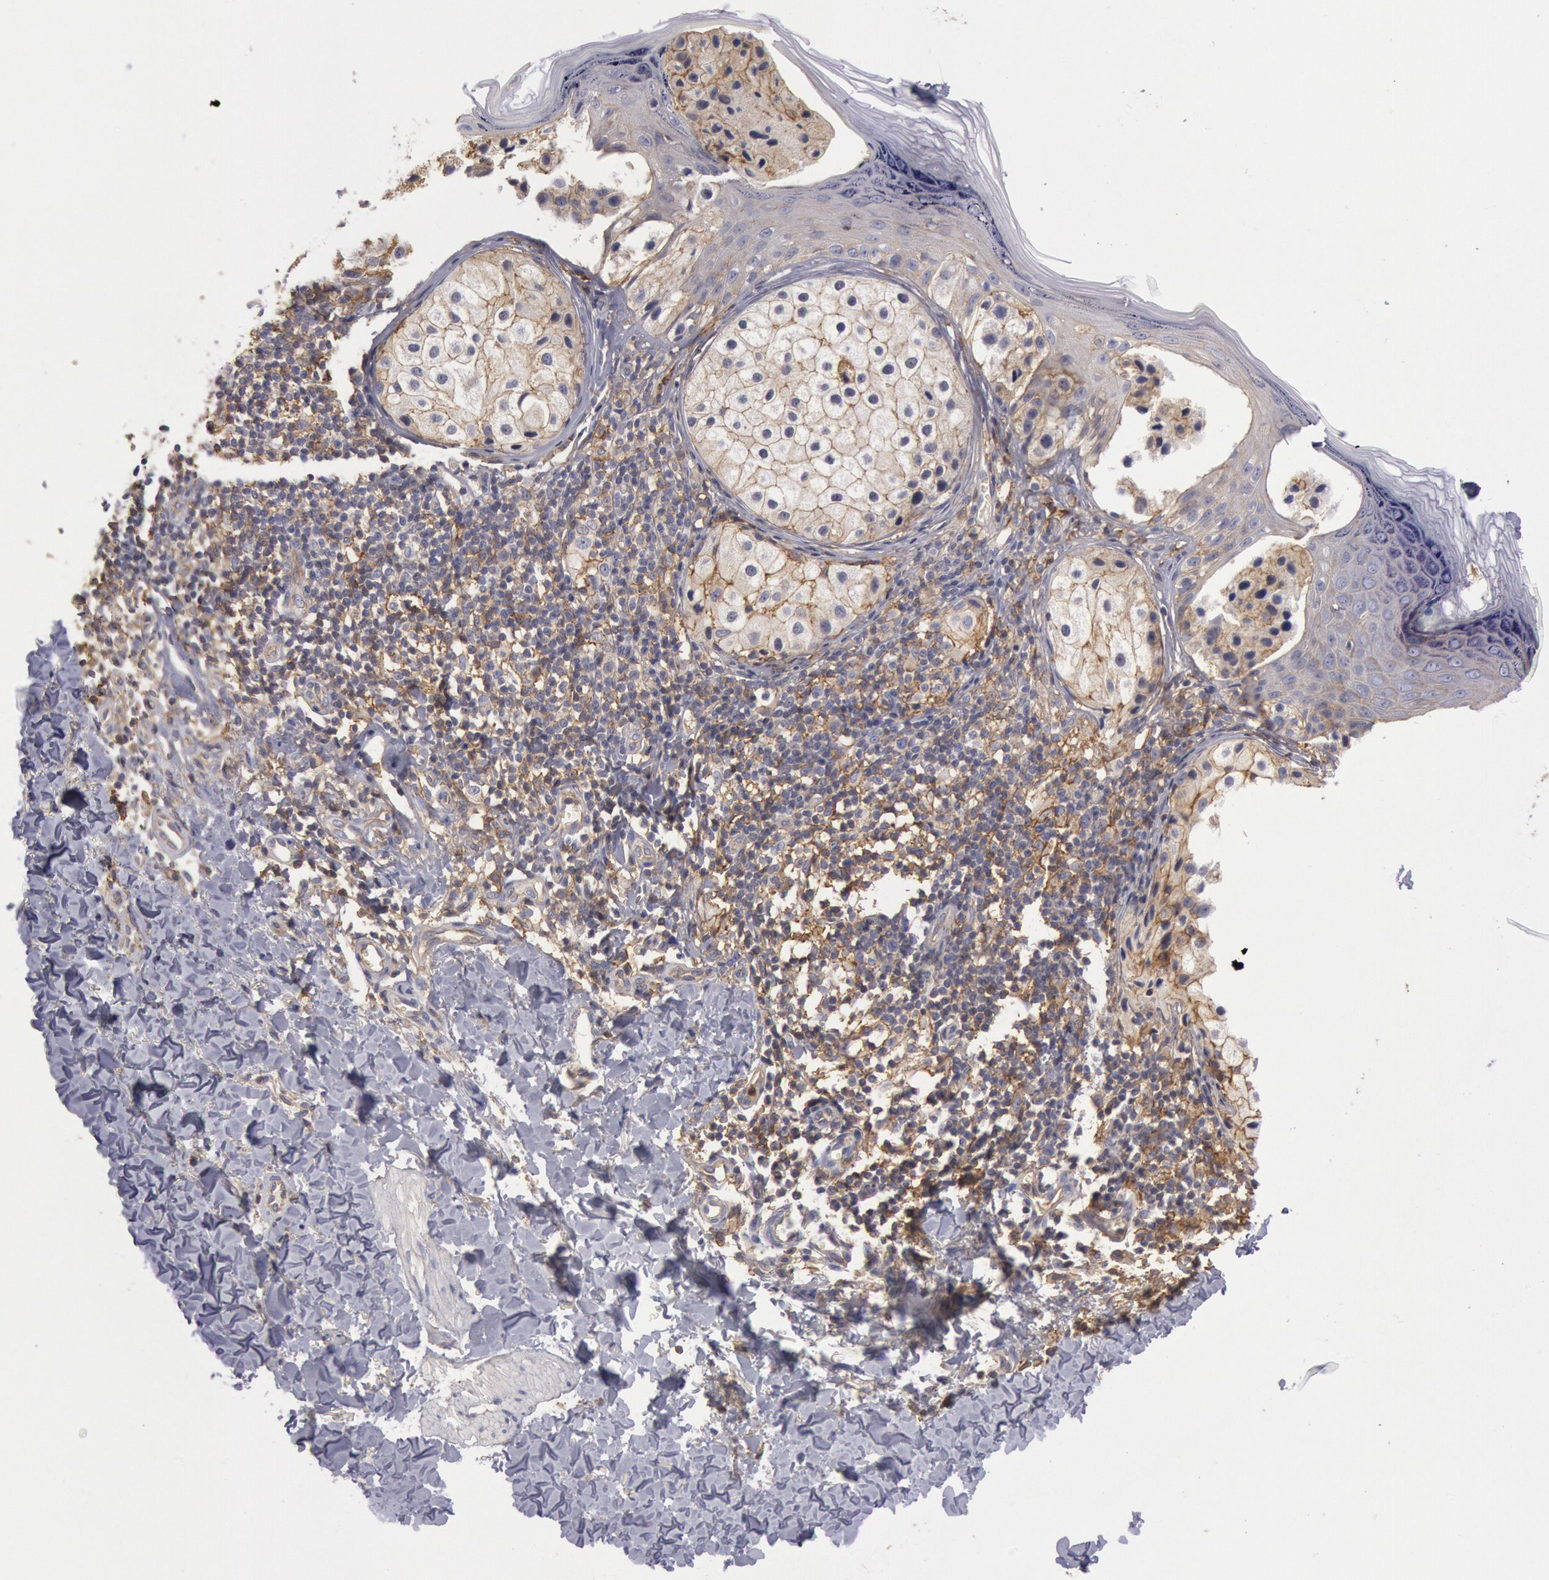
{"staining": {"intensity": "weak", "quantity": ">75%", "location": "cytoplasmic/membranous"}, "tissue": "melanoma", "cell_type": "Tumor cells", "image_type": "cancer", "snomed": [{"axis": "morphology", "description": "Malignant melanoma, NOS"}, {"axis": "topography", "description": "Skin"}], "caption": "Malignant melanoma stained for a protein (brown) exhibits weak cytoplasmic/membranous positive staining in about >75% of tumor cells.", "gene": "SNAP23", "patient": {"sex": "male", "age": 23}}